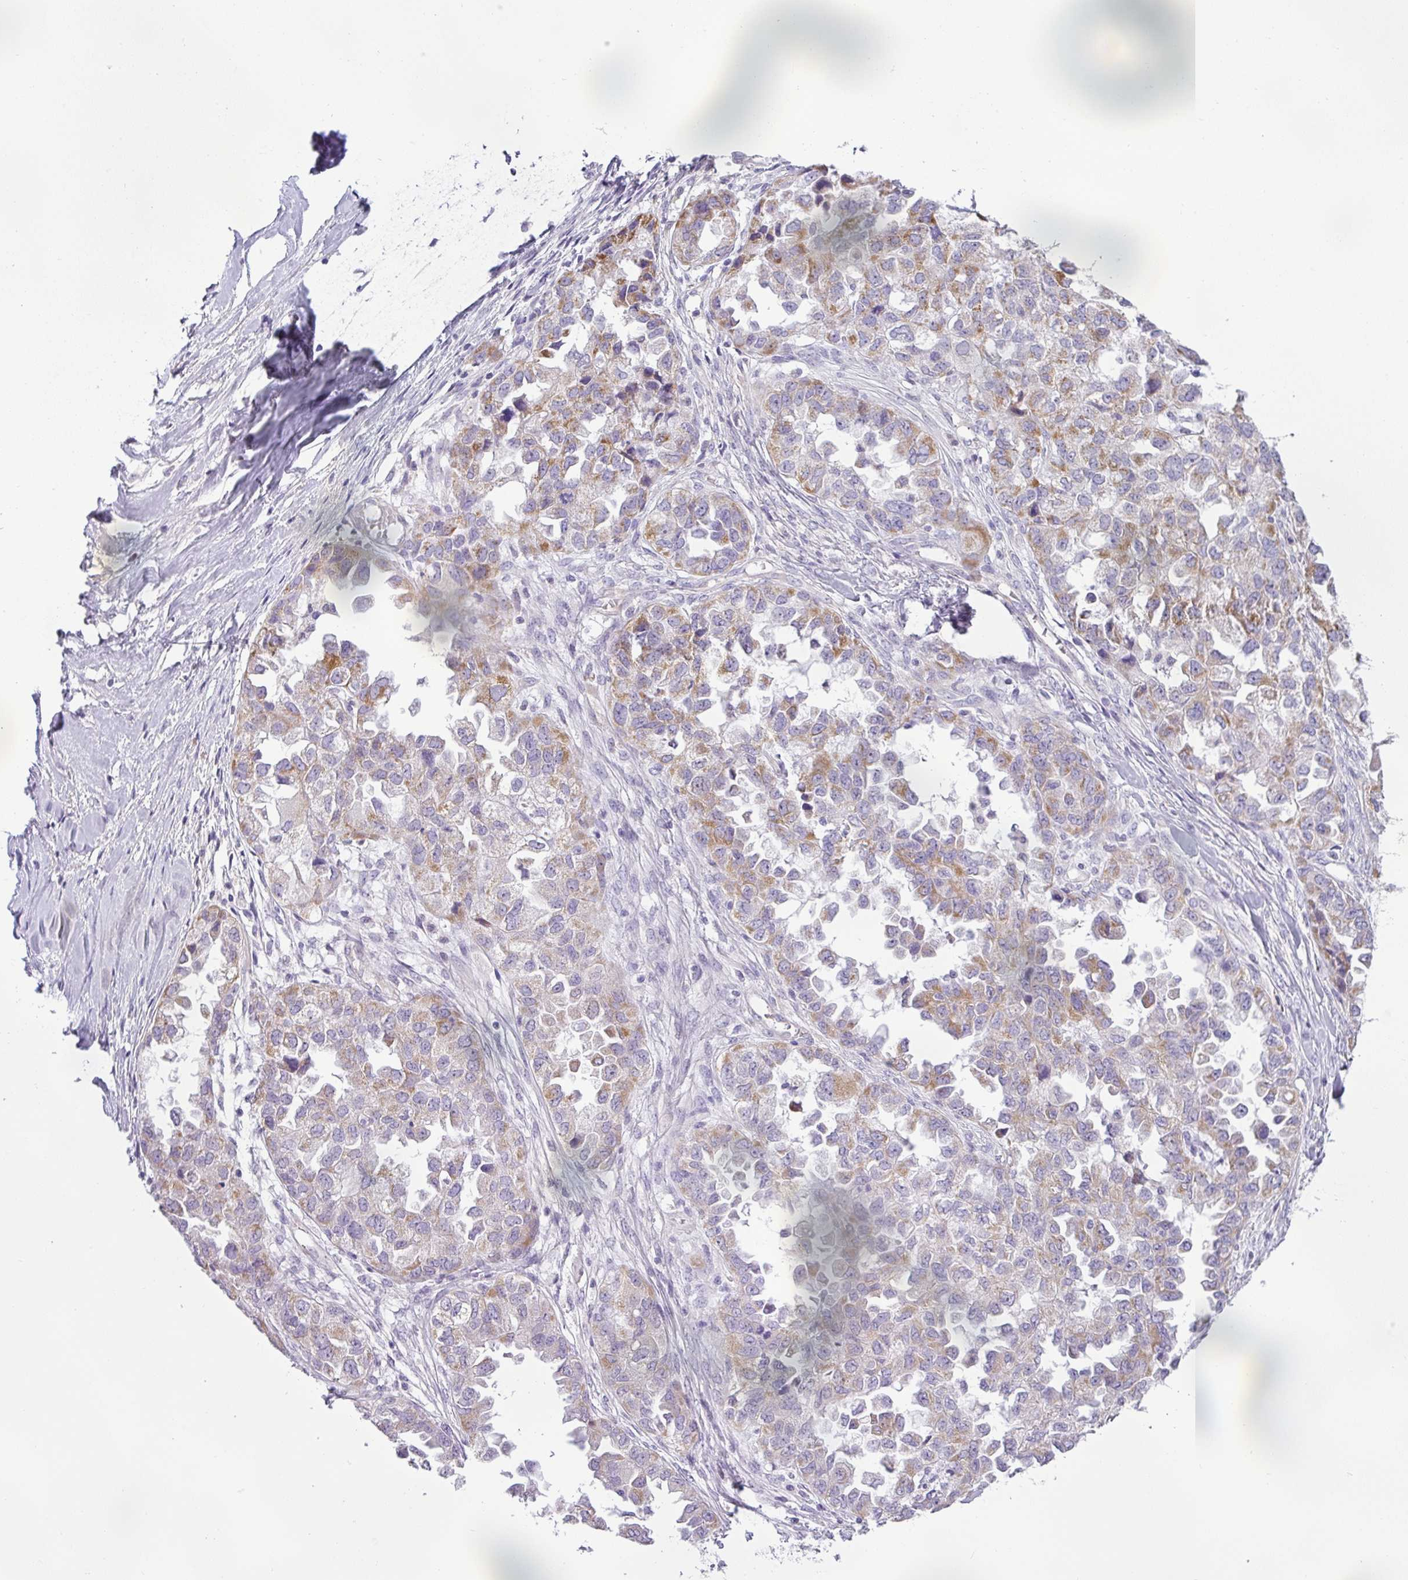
{"staining": {"intensity": "moderate", "quantity": "25%-75%", "location": "cytoplasmic/membranous"}, "tissue": "ovarian cancer", "cell_type": "Tumor cells", "image_type": "cancer", "snomed": [{"axis": "morphology", "description": "Cystadenocarcinoma, serous, NOS"}, {"axis": "topography", "description": "Ovary"}], "caption": "The histopathology image reveals immunohistochemical staining of ovarian cancer (serous cystadenocarcinoma). There is moderate cytoplasmic/membranous staining is seen in about 25%-75% of tumor cells. The protein of interest is stained brown, and the nuclei are stained in blue (DAB (3,3'-diaminobenzidine) IHC with brightfield microscopy, high magnification).", "gene": "HMCN2", "patient": {"sex": "female", "age": 84}}